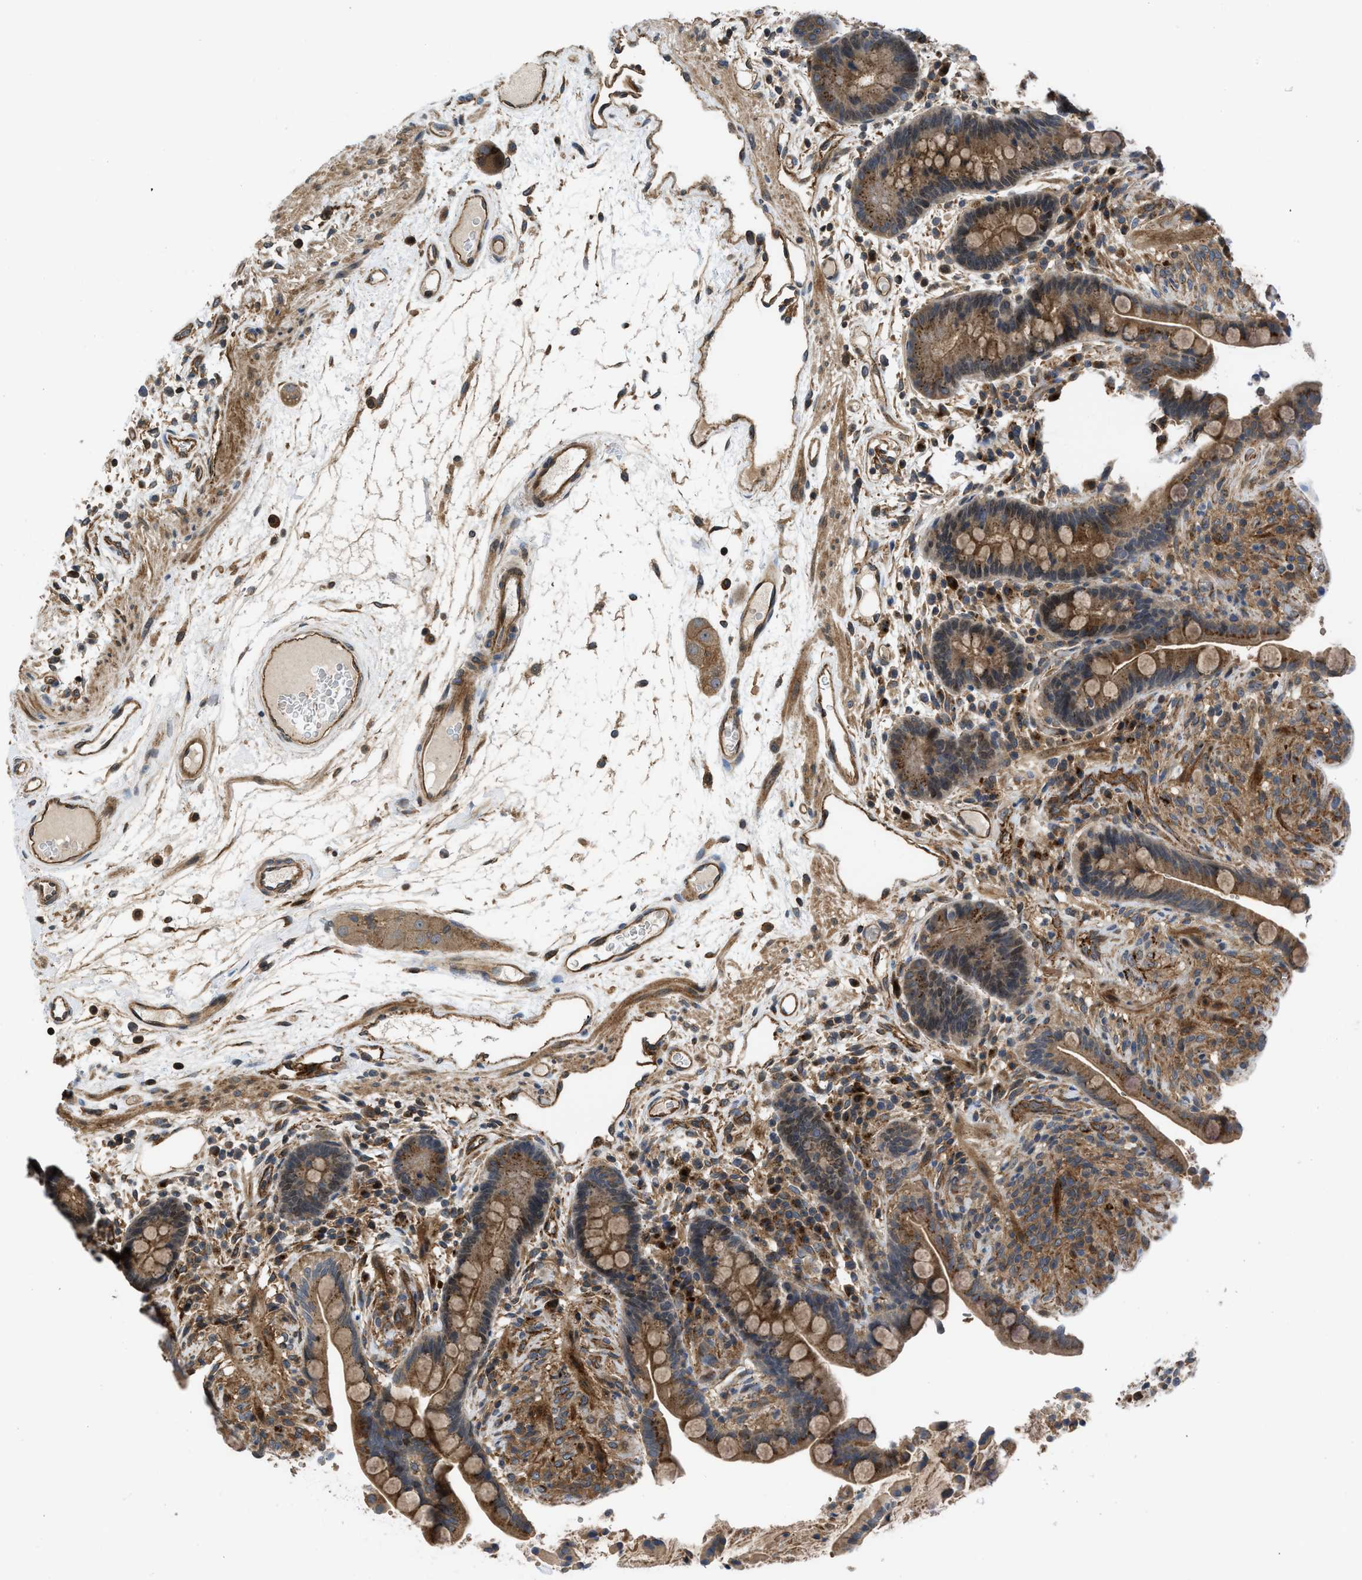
{"staining": {"intensity": "moderate", "quantity": ">75%", "location": "cytoplasmic/membranous"}, "tissue": "colon", "cell_type": "Endothelial cells", "image_type": "normal", "snomed": [{"axis": "morphology", "description": "Normal tissue, NOS"}, {"axis": "topography", "description": "Colon"}], "caption": "Endothelial cells demonstrate medium levels of moderate cytoplasmic/membranous staining in about >75% of cells in unremarkable human colon. The staining was performed using DAB, with brown indicating positive protein expression. Nuclei are stained blue with hematoxylin.", "gene": "GPATCH2L", "patient": {"sex": "male", "age": 73}}